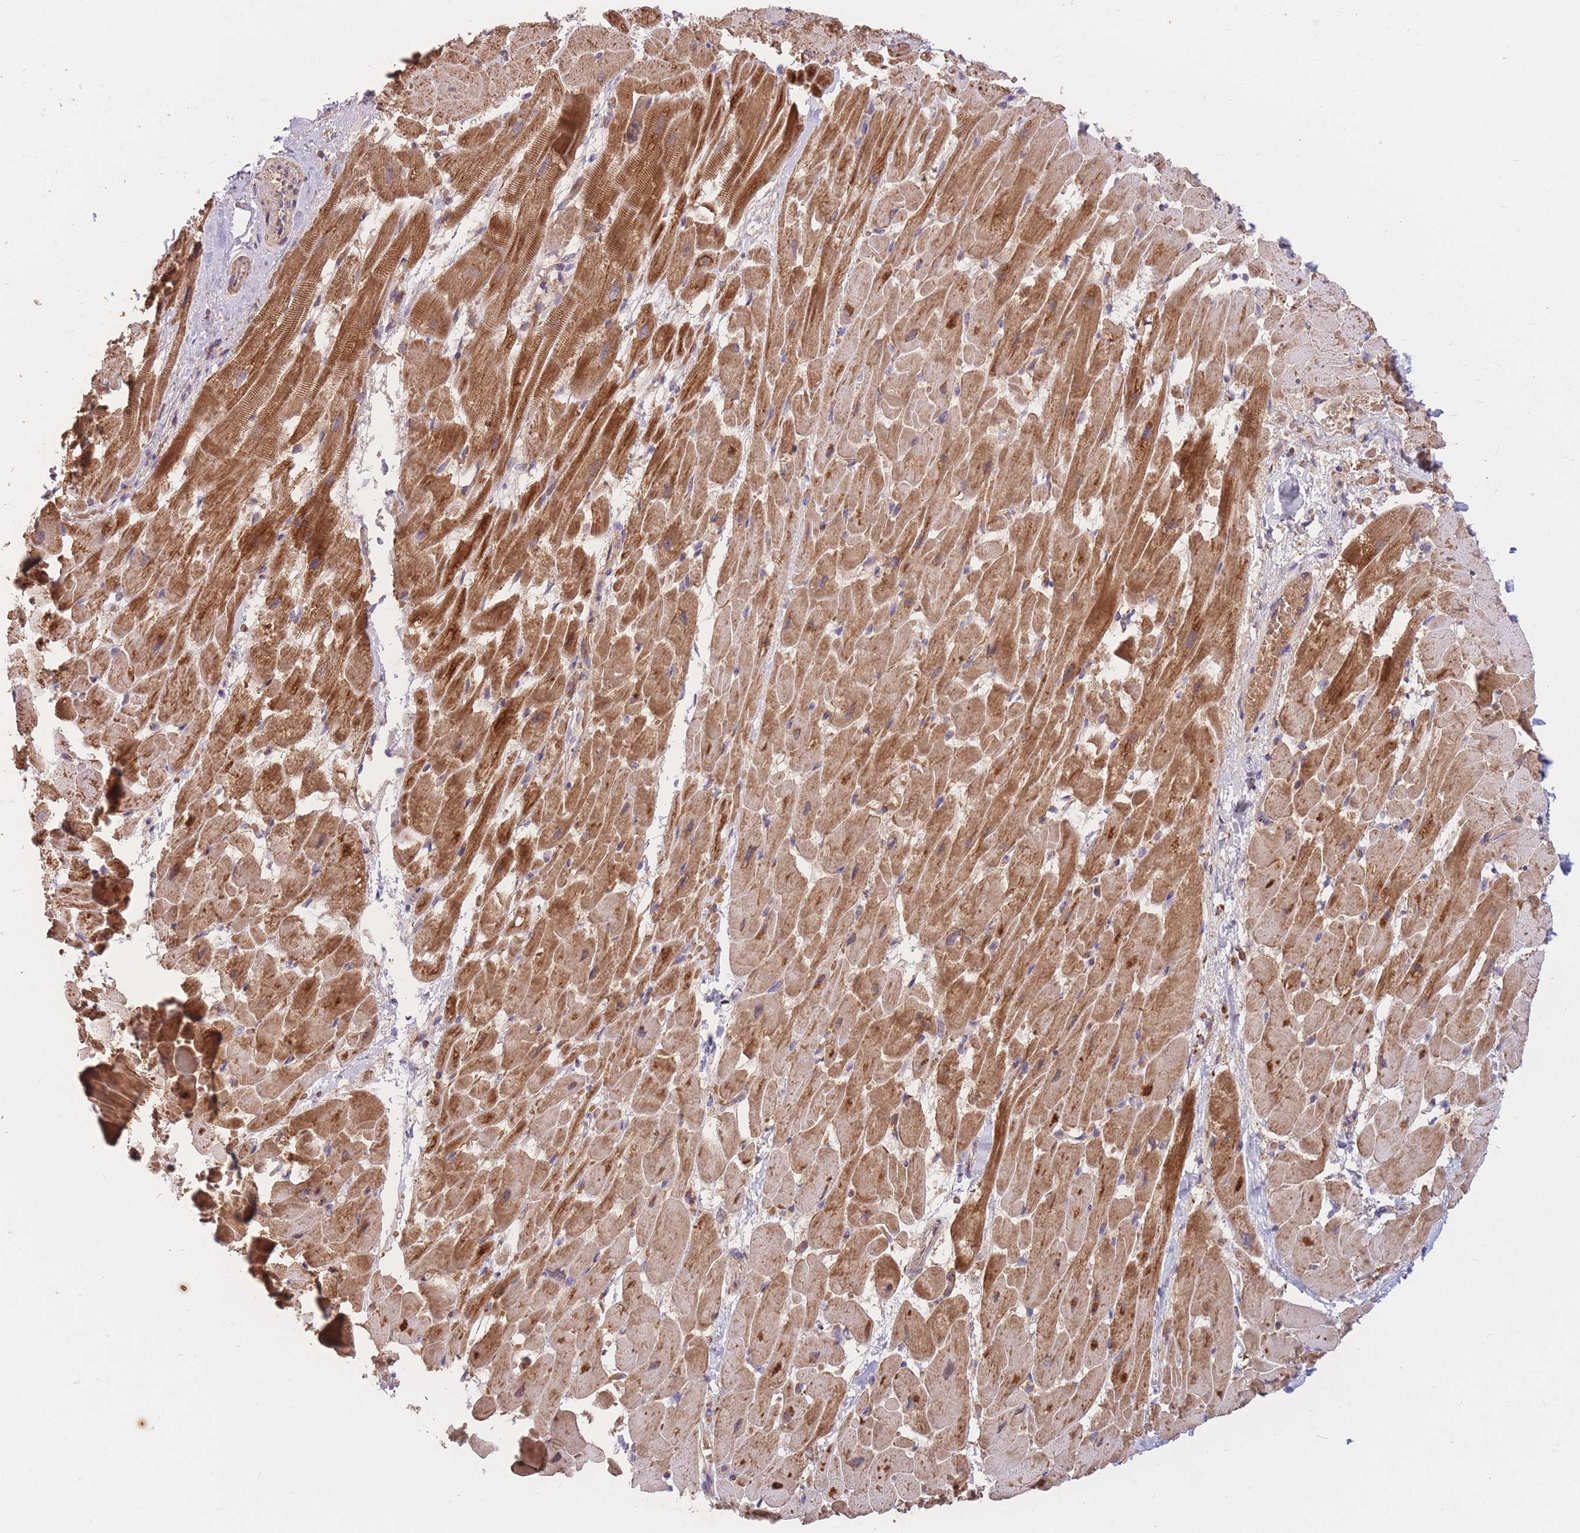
{"staining": {"intensity": "strong", "quantity": ">75%", "location": "cytoplasmic/membranous"}, "tissue": "heart muscle", "cell_type": "Cardiomyocytes", "image_type": "normal", "snomed": [{"axis": "morphology", "description": "Normal tissue, NOS"}, {"axis": "topography", "description": "Heart"}], "caption": "IHC staining of benign heart muscle, which reveals high levels of strong cytoplasmic/membranous expression in about >75% of cardiomyocytes indicating strong cytoplasmic/membranous protein positivity. The staining was performed using DAB (3,3'-diaminobenzidine) (brown) for protein detection and nuclei were counterstained in hematoxylin (blue).", "gene": "PTPMT1", "patient": {"sex": "male", "age": 37}}